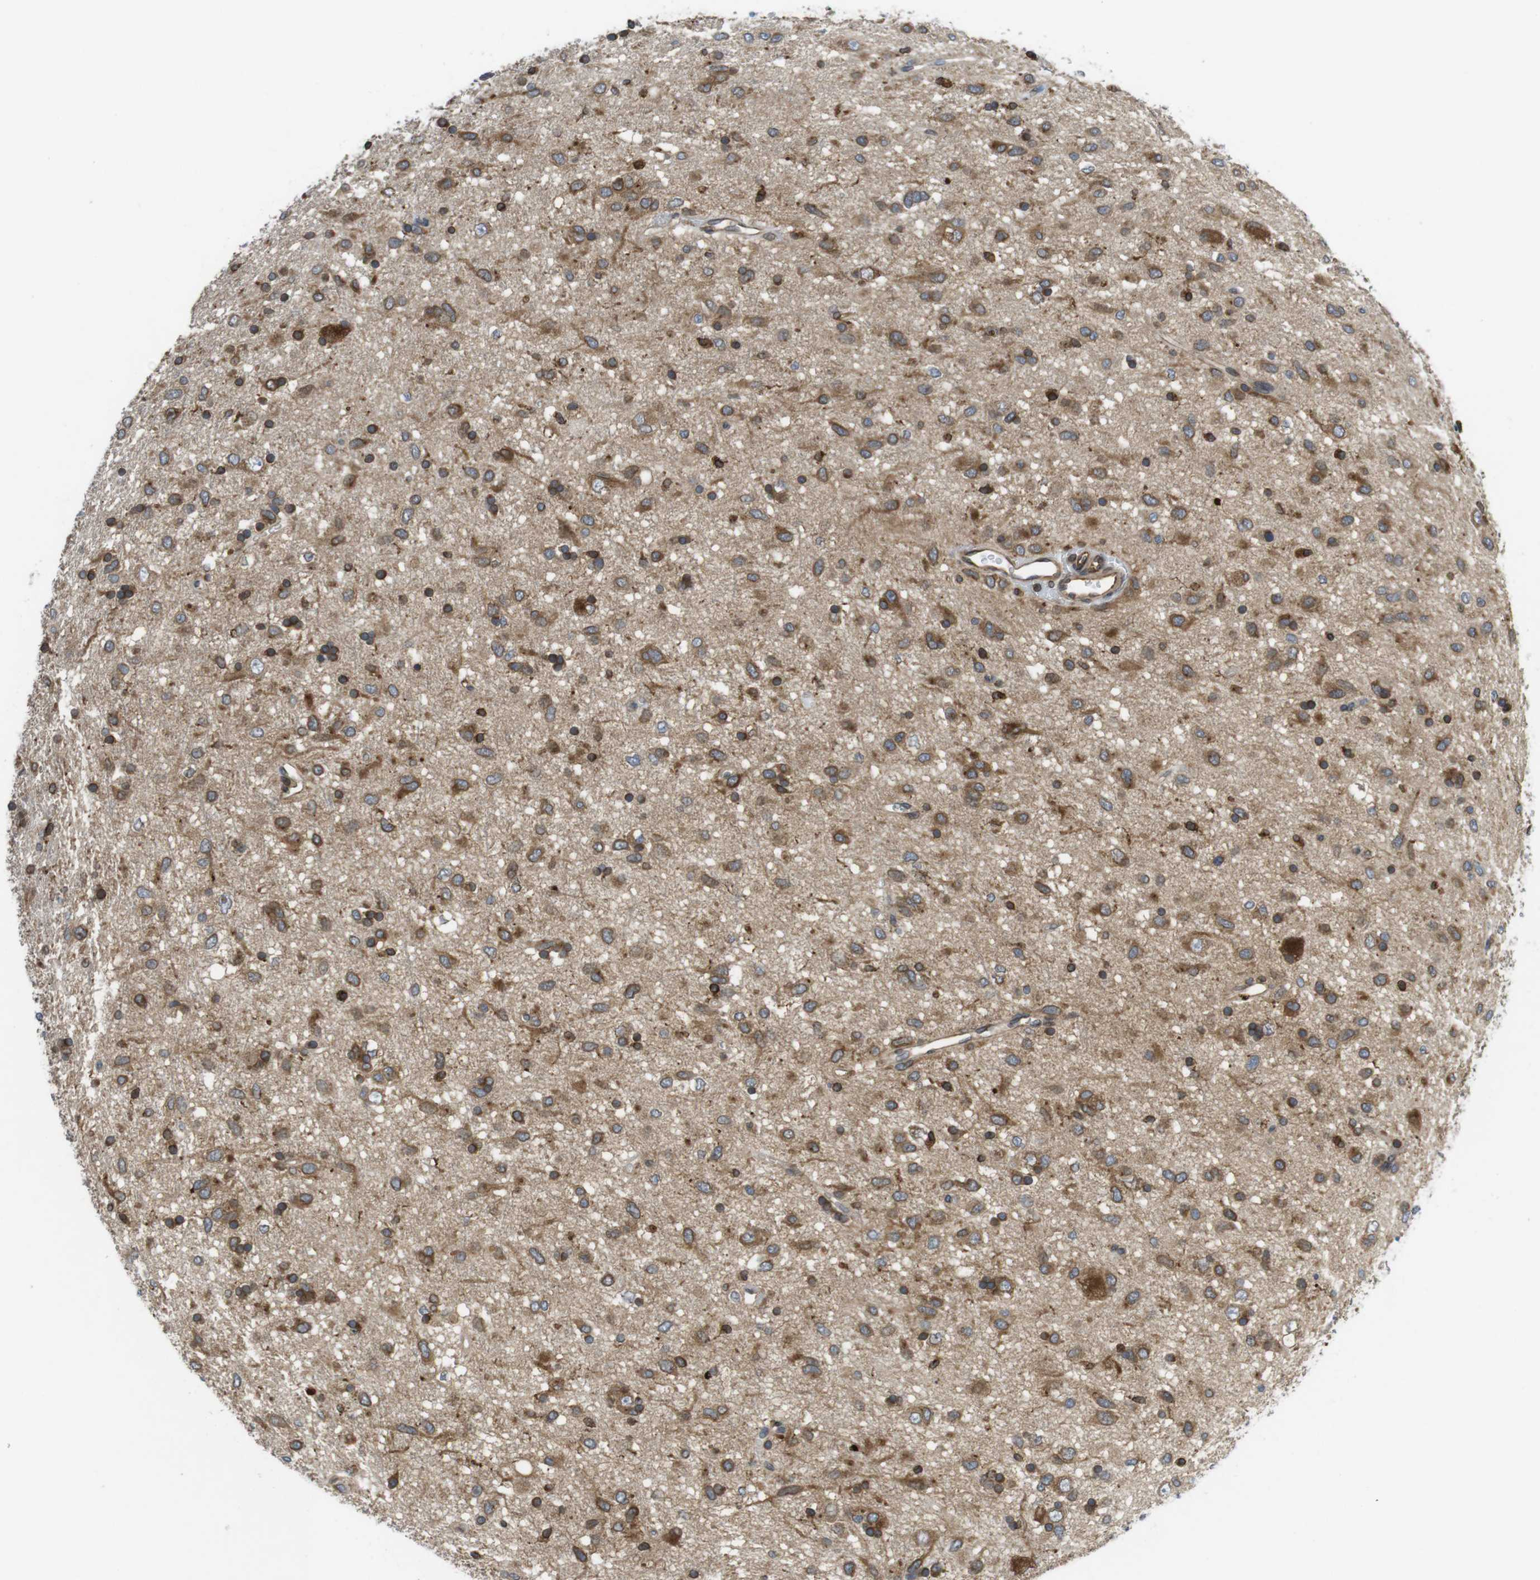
{"staining": {"intensity": "strong", "quantity": ">75%", "location": "cytoplasmic/membranous"}, "tissue": "glioma", "cell_type": "Tumor cells", "image_type": "cancer", "snomed": [{"axis": "morphology", "description": "Glioma, malignant, Low grade"}, {"axis": "topography", "description": "Brain"}], "caption": "Malignant glioma (low-grade) stained with DAB (3,3'-diaminobenzidine) IHC demonstrates high levels of strong cytoplasmic/membranous staining in about >75% of tumor cells.", "gene": "ARL6IP5", "patient": {"sex": "male", "age": 77}}